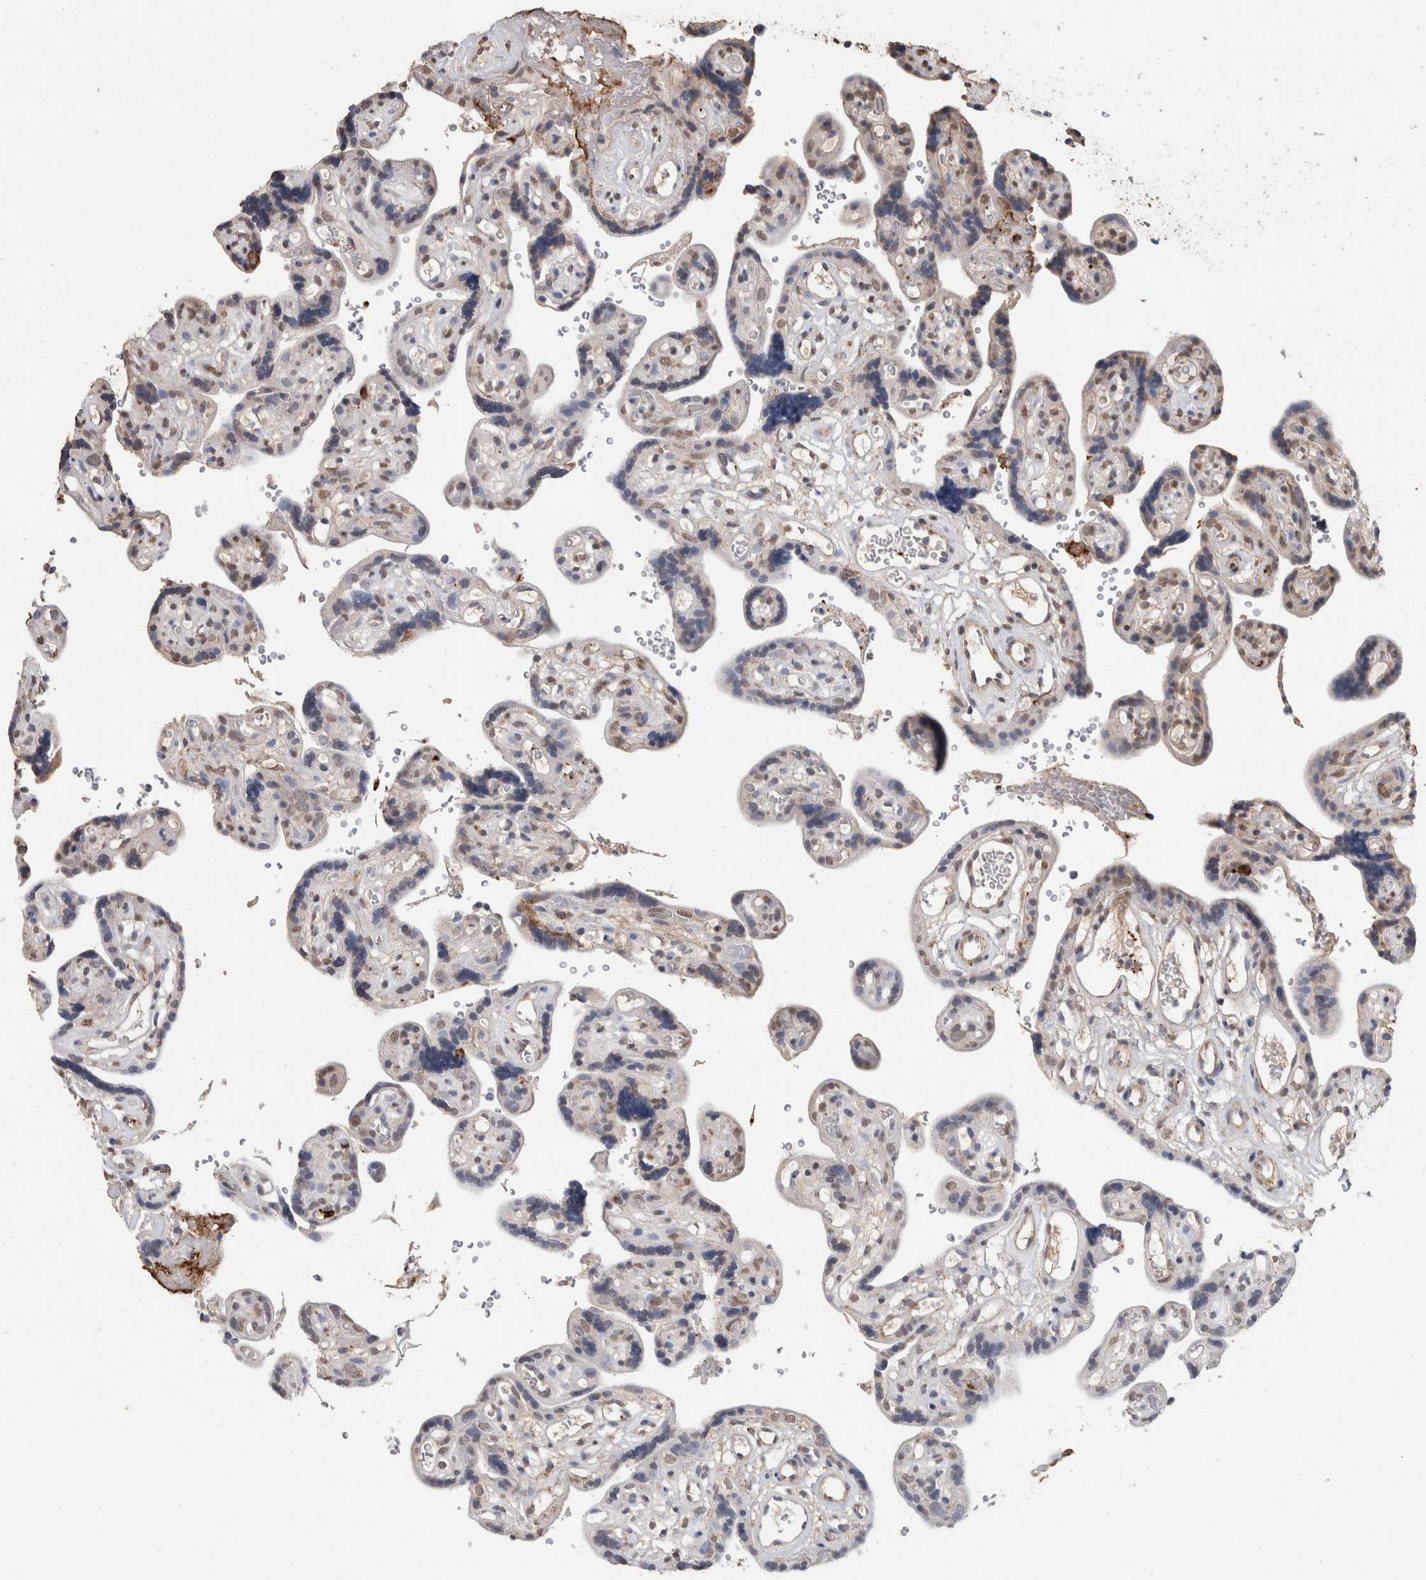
{"staining": {"intensity": "weak", "quantity": "25%-75%", "location": "cytoplasmic/membranous"}, "tissue": "placenta", "cell_type": "Decidual cells", "image_type": "normal", "snomed": [{"axis": "morphology", "description": "Normal tissue, NOS"}, {"axis": "topography", "description": "Placenta"}], "caption": "Unremarkable placenta exhibits weak cytoplasmic/membranous positivity in approximately 25%-75% of decidual cells.", "gene": "LTBP1", "patient": {"sex": "female", "age": 30}}